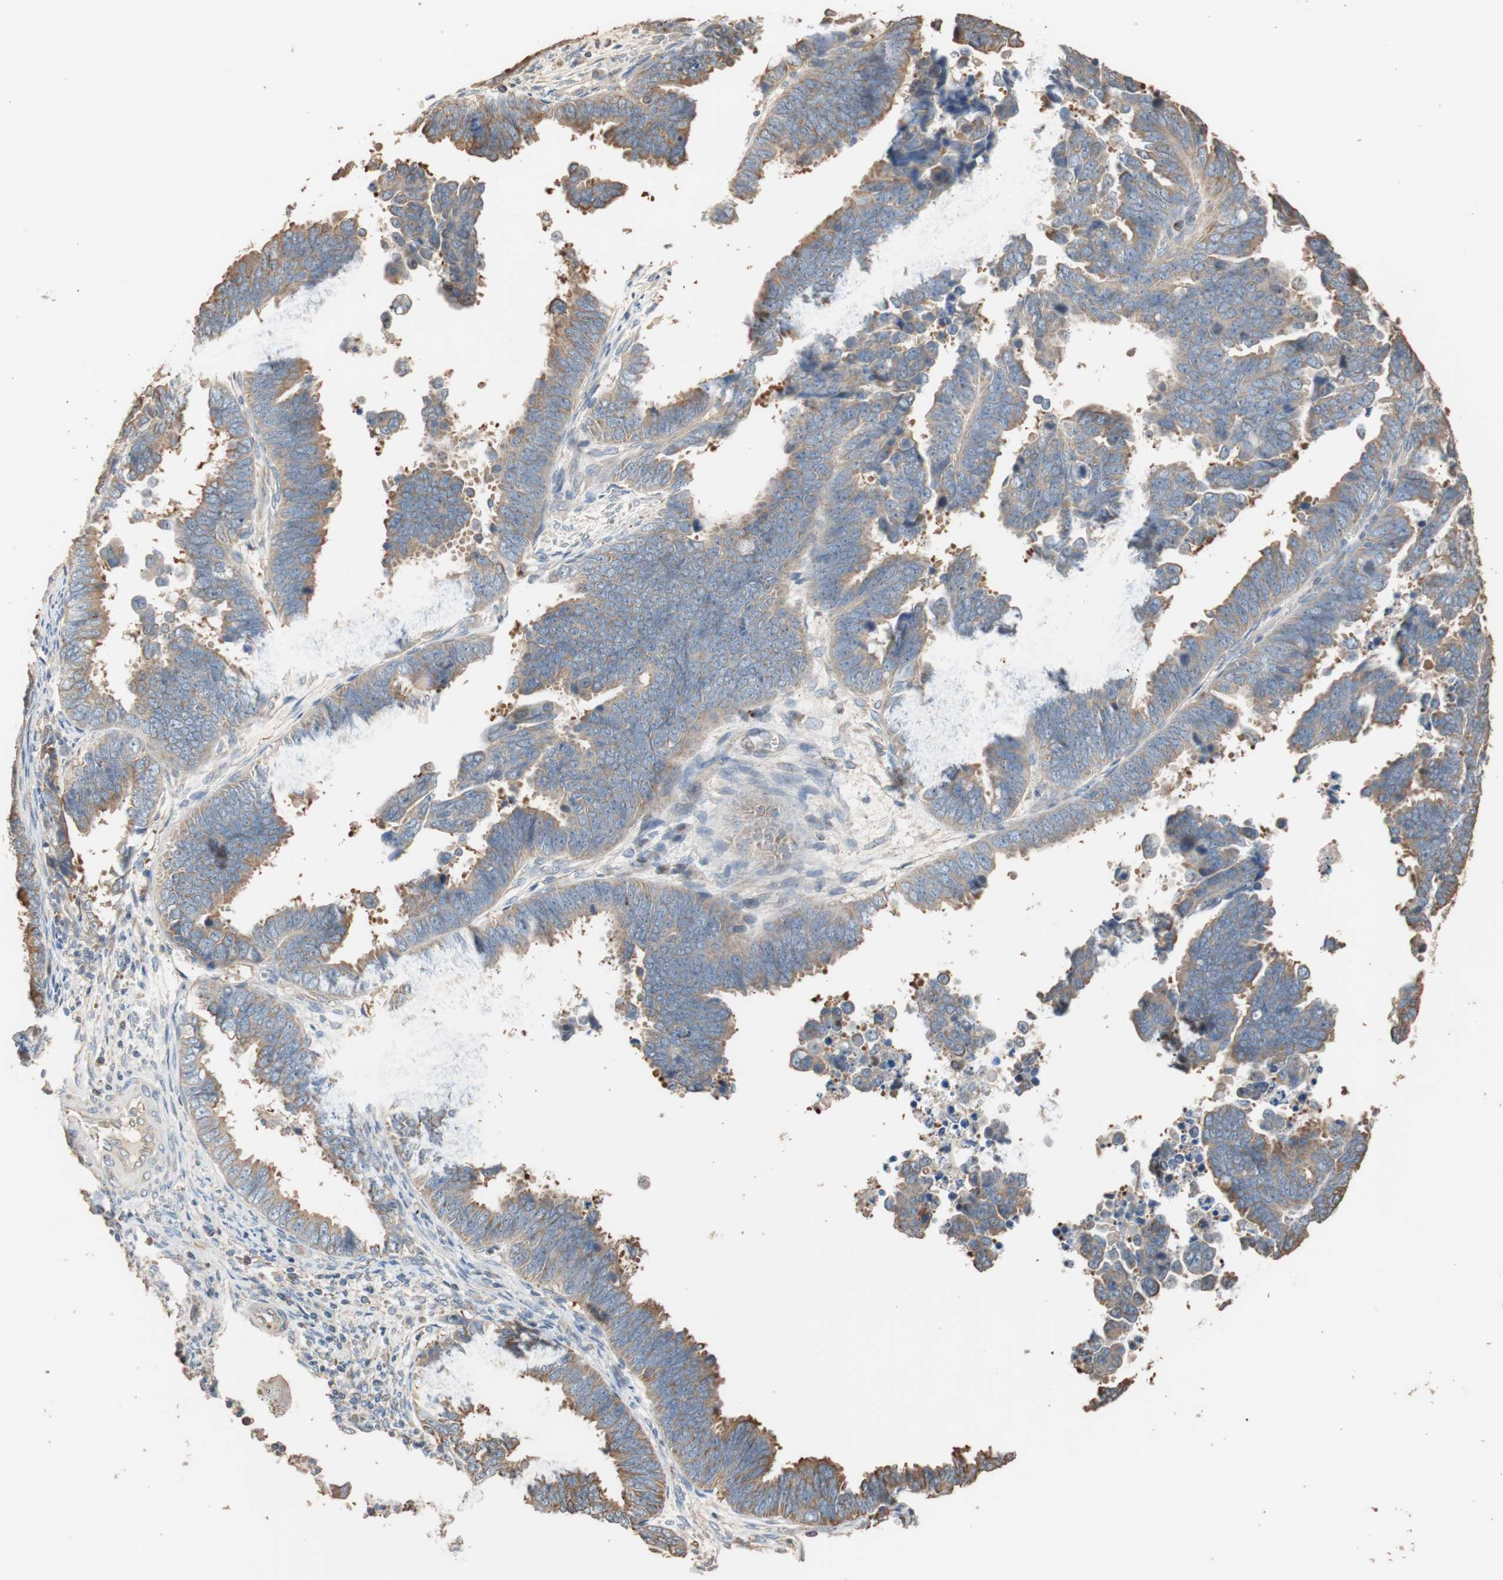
{"staining": {"intensity": "moderate", "quantity": ">75%", "location": "cytoplasmic/membranous"}, "tissue": "endometrial cancer", "cell_type": "Tumor cells", "image_type": "cancer", "snomed": [{"axis": "morphology", "description": "Adenocarcinoma, NOS"}, {"axis": "topography", "description": "Endometrium"}], "caption": "Protein analysis of endometrial cancer (adenocarcinoma) tissue displays moderate cytoplasmic/membranous positivity in approximately >75% of tumor cells.", "gene": "TUBB", "patient": {"sex": "female", "age": 75}}